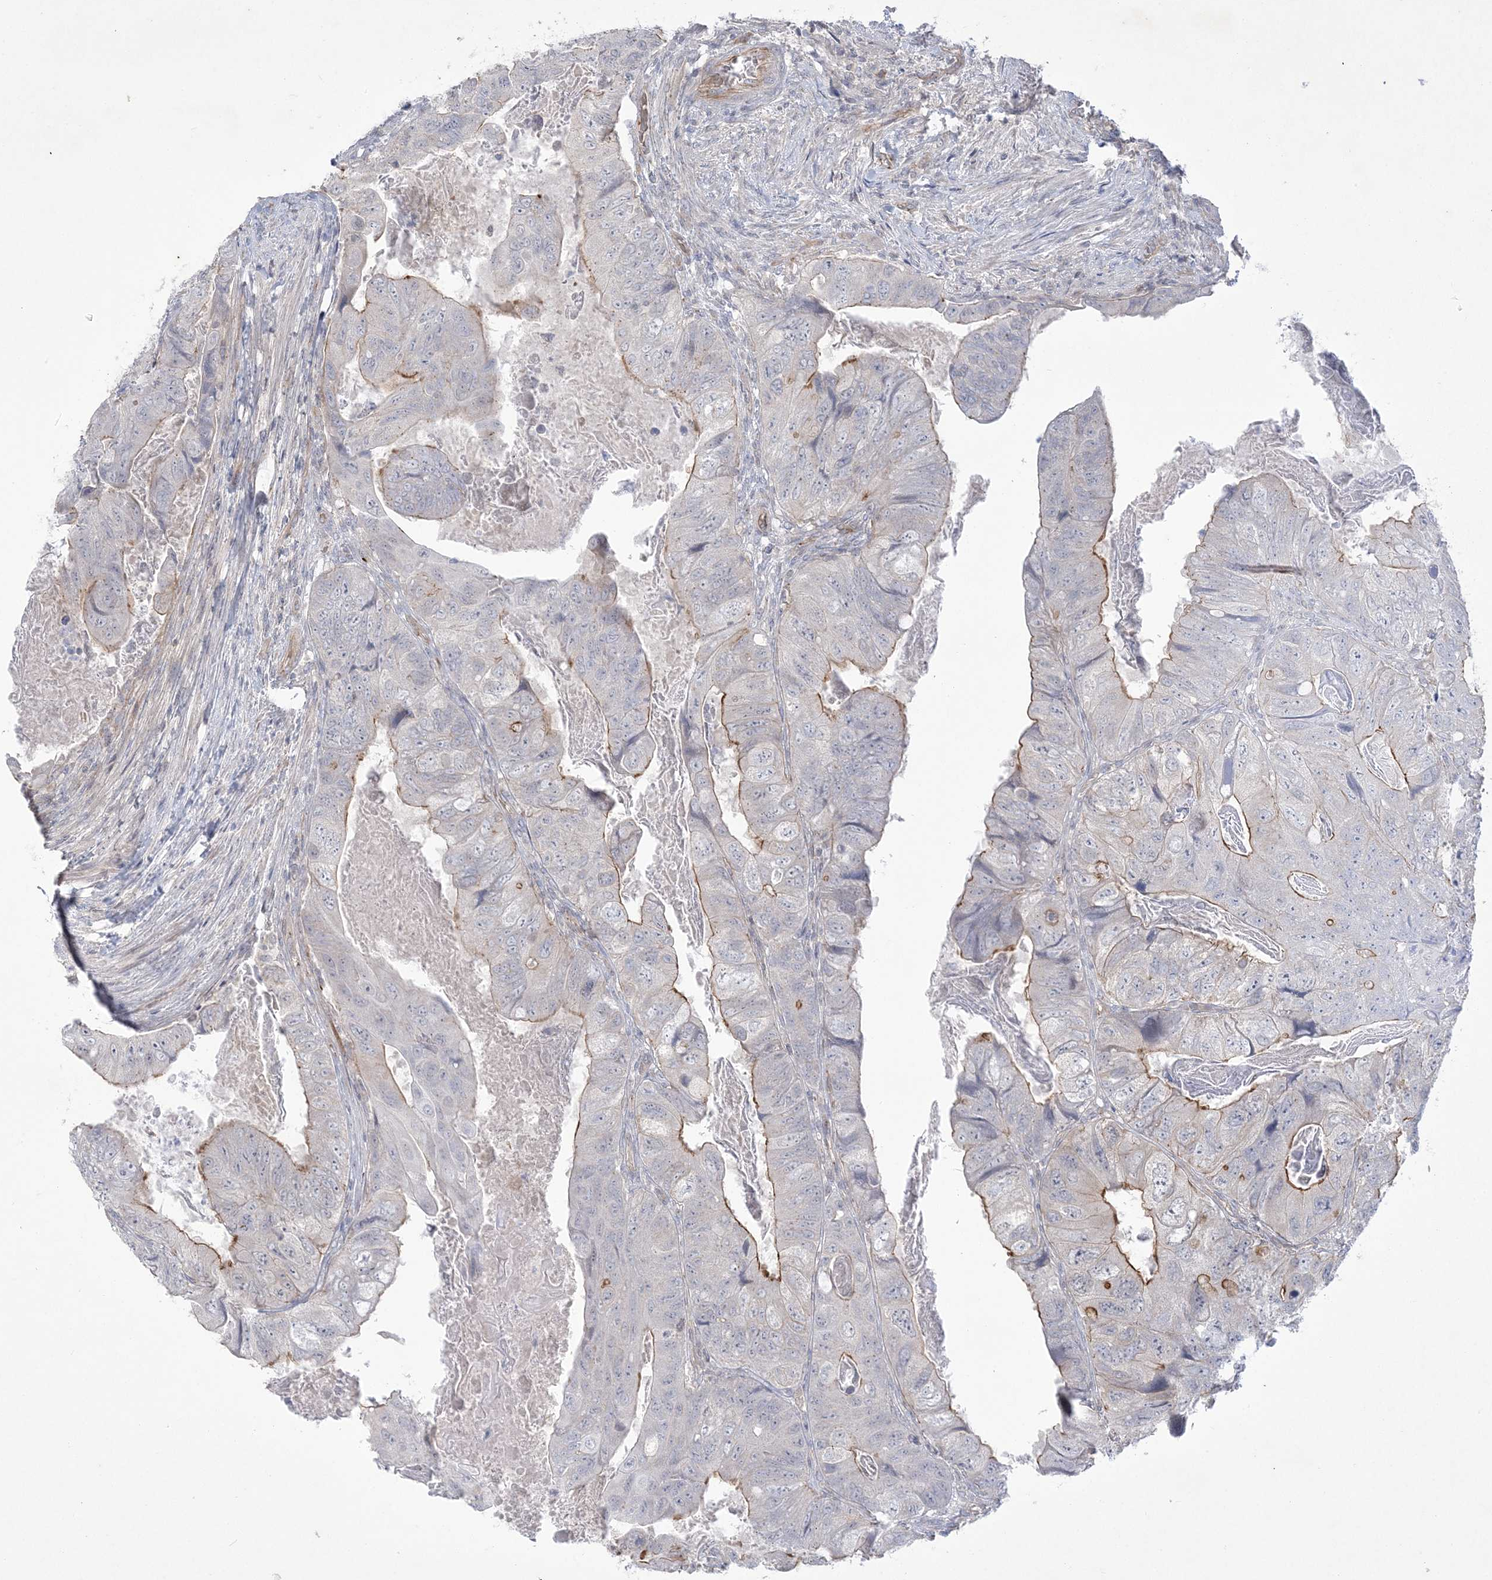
{"staining": {"intensity": "moderate", "quantity": "<25%", "location": "cytoplasmic/membranous"}, "tissue": "colorectal cancer", "cell_type": "Tumor cells", "image_type": "cancer", "snomed": [{"axis": "morphology", "description": "Adenocarcinoma, NOS"}, {"axis": "topography", "description": "Rectum"}], "caption": "Colorectal adenocarcinoma stained with DAB immunohistochemistry (IHC) exhibits low levels of moderate cytoplasmic/membranous positivity in about <25% of tumor cells.", "gene": "ADAMTS12", "patient": {"sex": "male", "age": 63}}